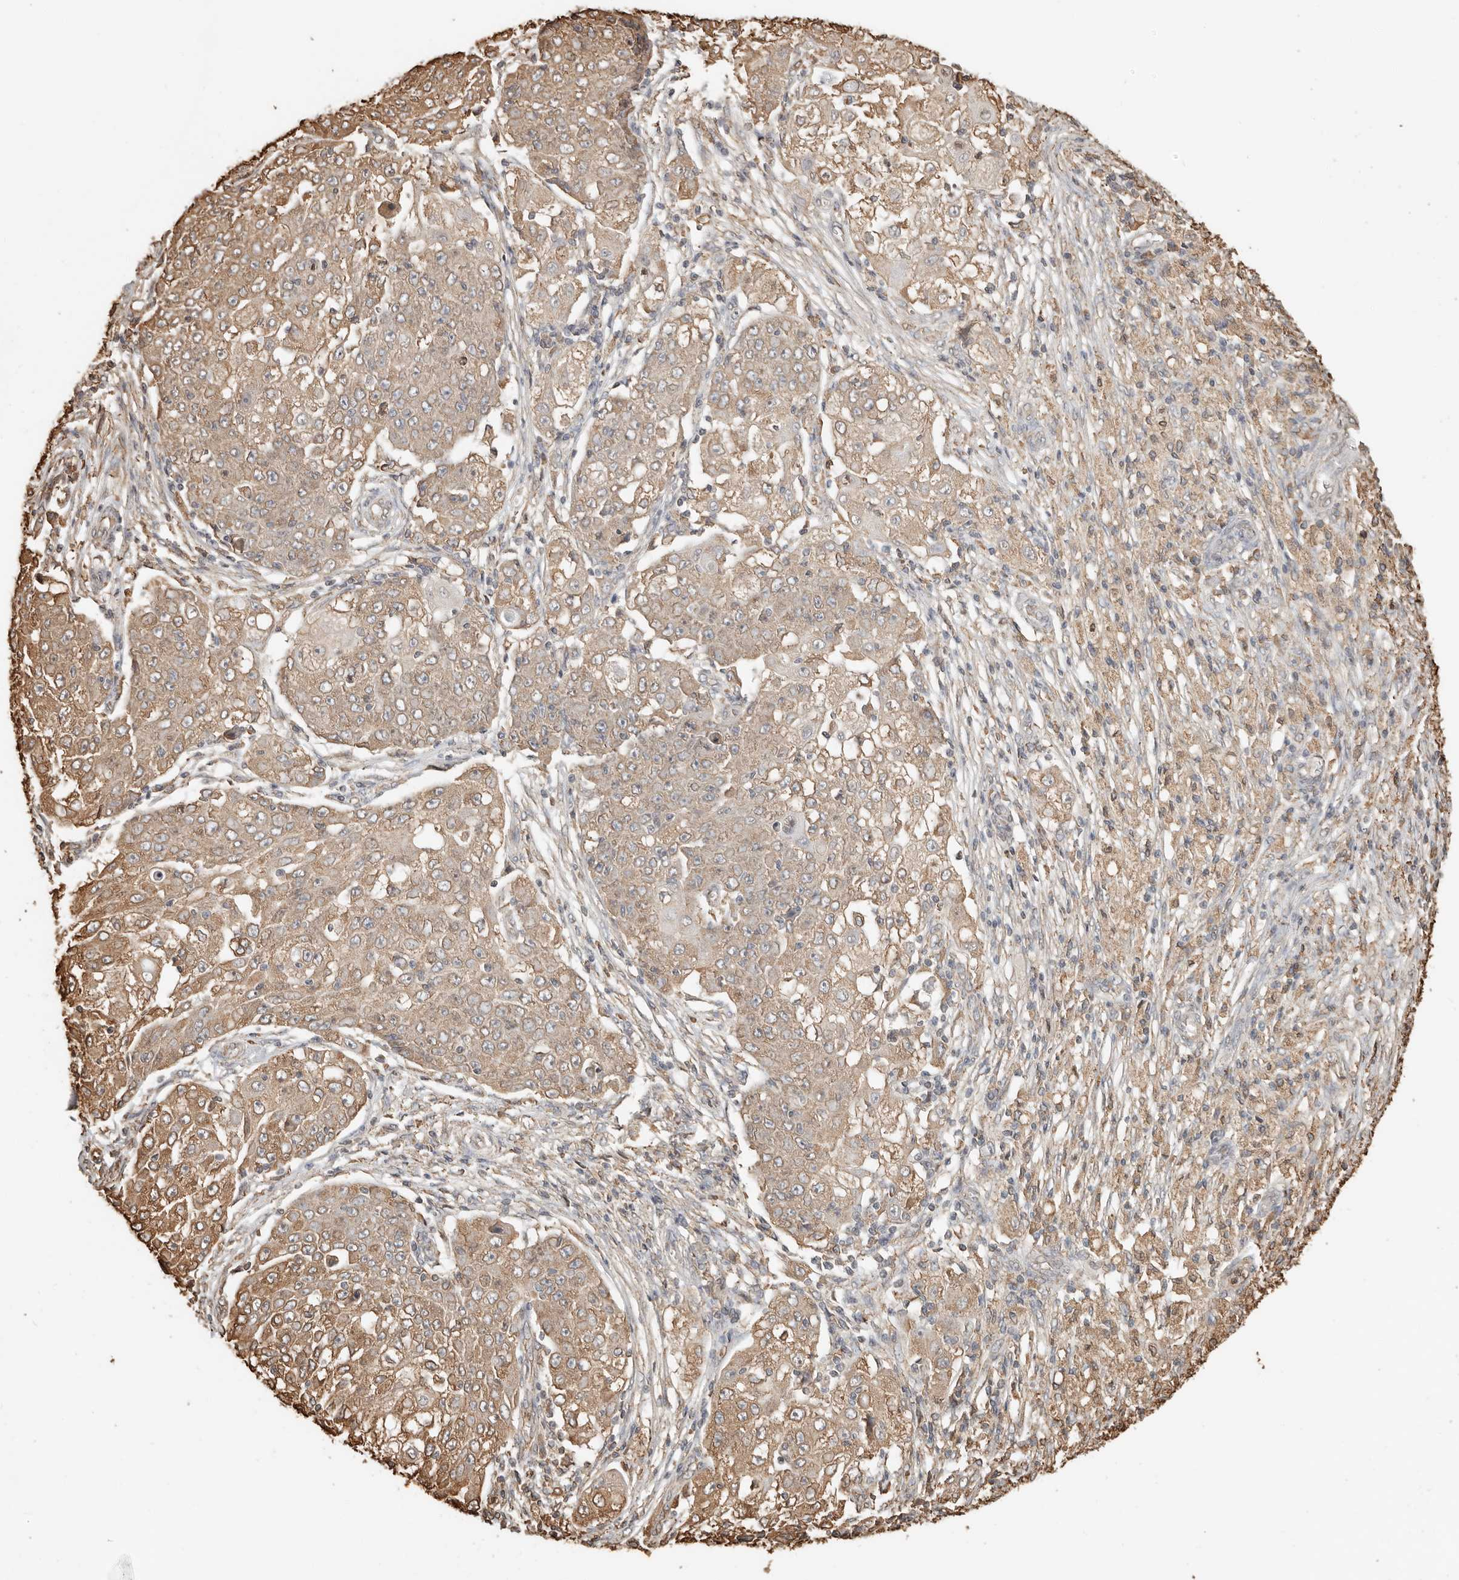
{"staining": {"intensity": "moderate", "quantity": ">75%", "location": "cytoplasmic/membranous"}, "tissue": "ovarian cancer", "cell_type": "Tumor cells", "image_type": "cancer", "snomed": [{"axis": "morphology", "description": "Carcinoma, endometroid"}, {"axis": "topography", "description": "Ovary"}], "caption": "A histopathology image showing moderate cytoplasmic/membranous positivity in about >75% of tumor cells in endometroid carcinoma (ovarian), as visualized by brown immunohistochemical staining.", "gene": "ARHGEF10L", "patient": {"sex": "female", "age": 42}}